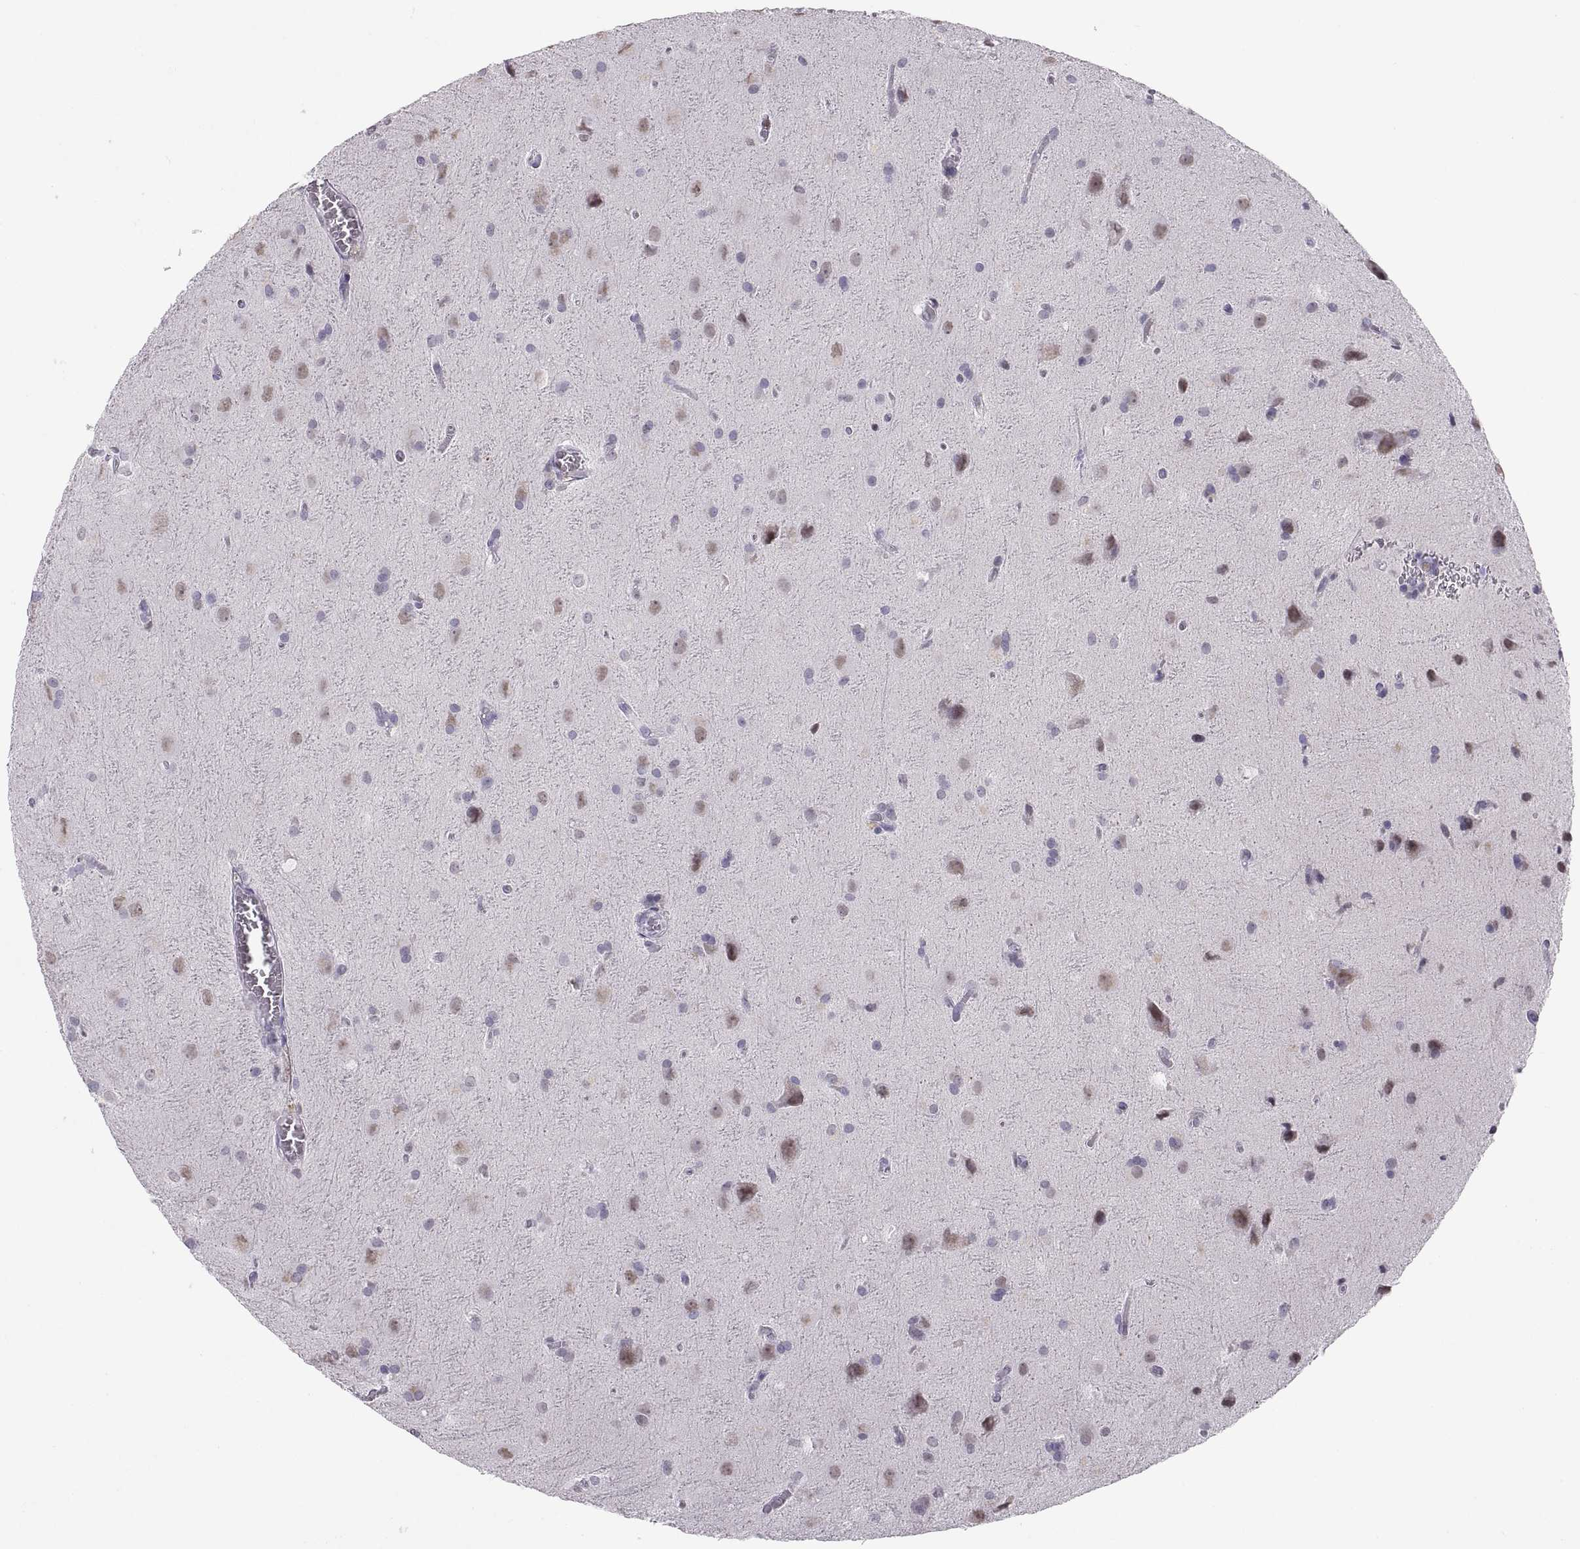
{"staining": {"intensity": "negative", "quantity": "none", "location": "none"}, "tissue": "glioma", "cell_type": "Tumor cells", "image_type": "cancer", "snomed": [{"axis": "morphology", "description": "Glioma, malignant, Low grade"}, {"axis": "topography", "description": "Brain"}], "caption": "Photomicrograph shows no protein positivity in tumor cells of glioma tissue. (Stains: DAB immunohistochemistry (IHC) with hematoxylin counter stain, Microscopy: brightfield microscopy at high magnification).", "gene": "CARTPT", "patient": {"sex": "male", "age": 58}}